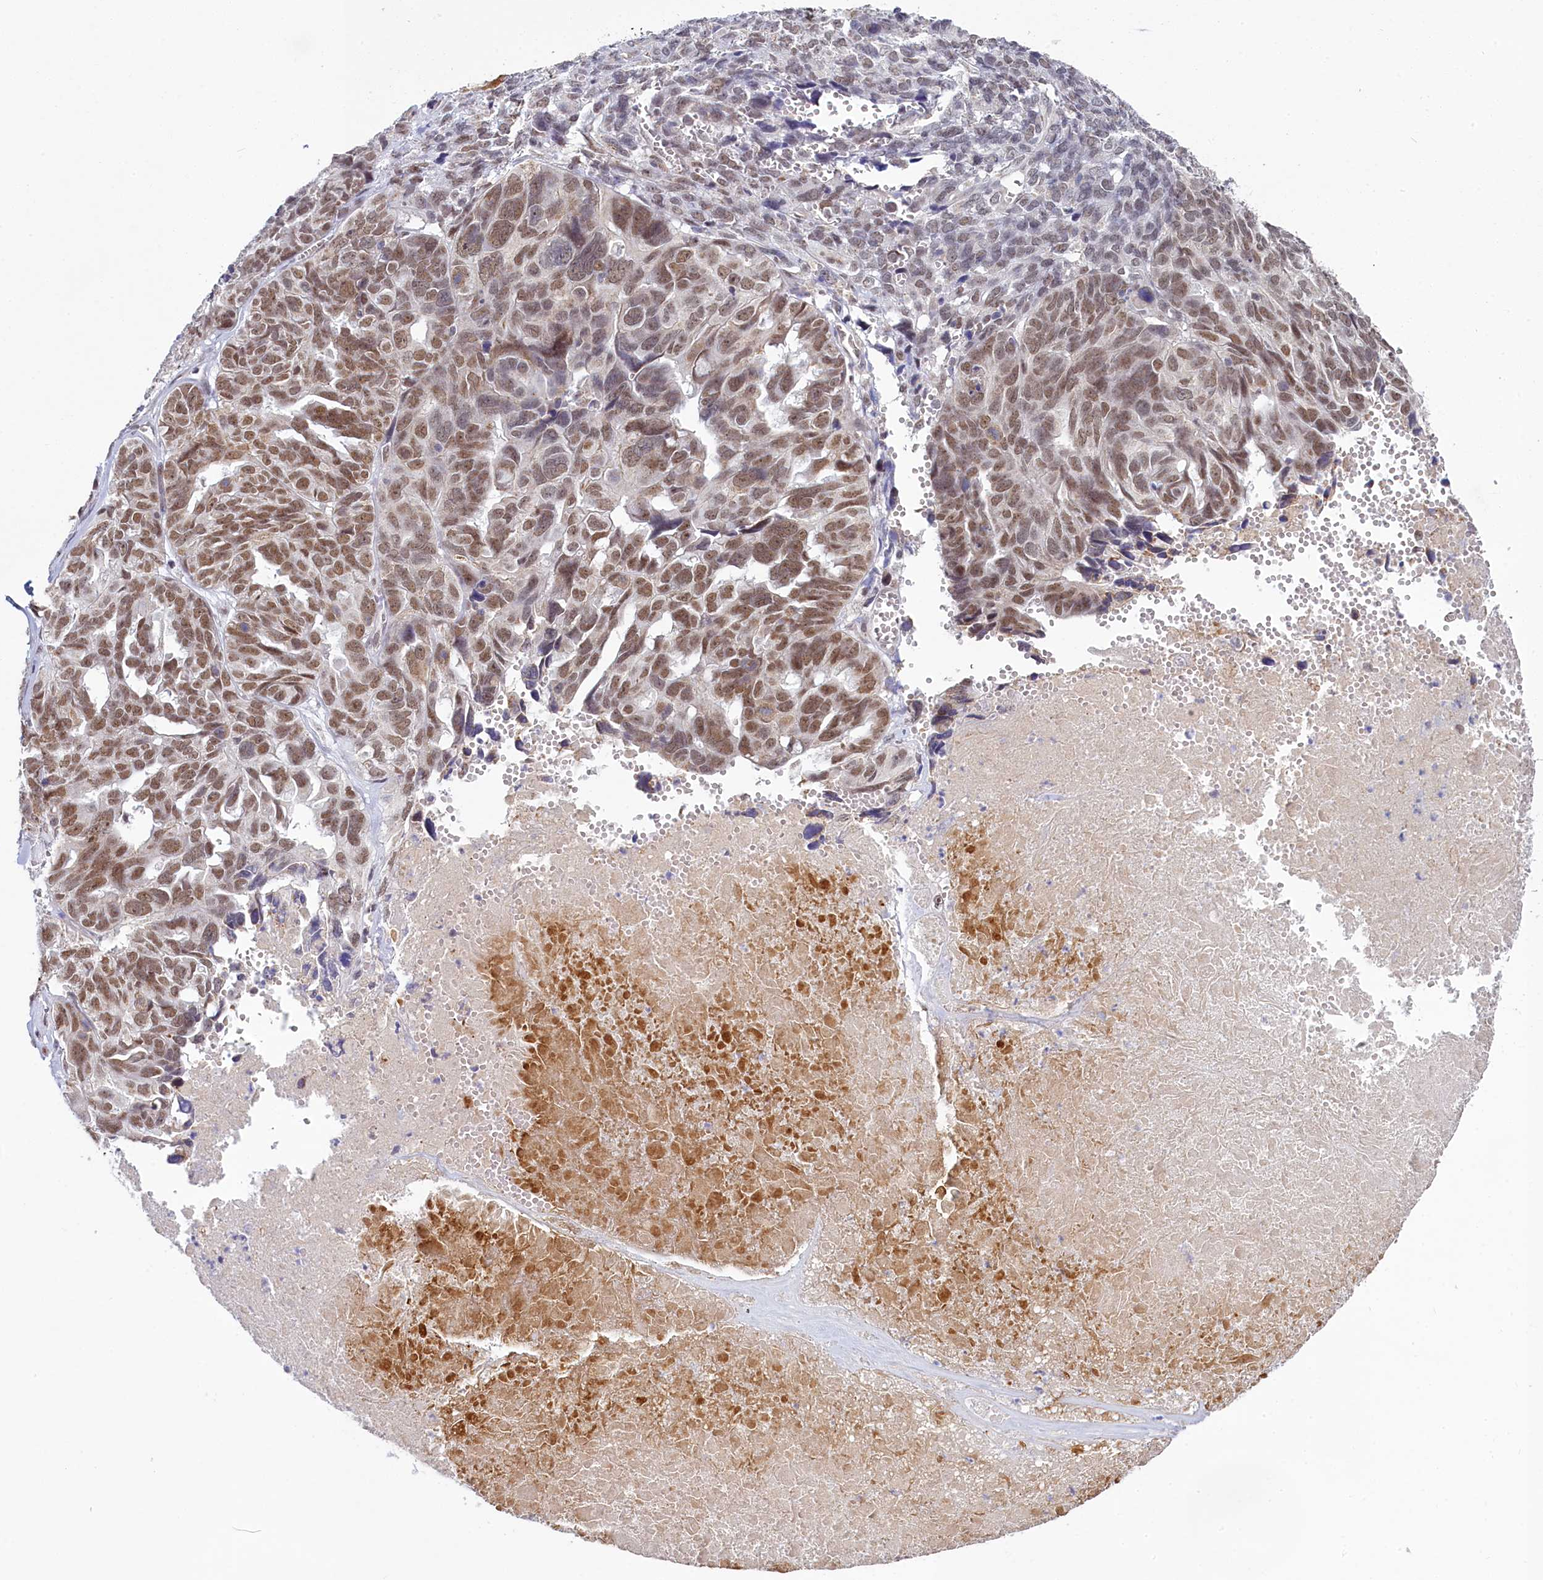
{"staining": {"intensity": "moderate", "quantity": ">75%", "location": "nuclear"}, "tissue": "ovarian cancer", "cell_type": "Tumor cells", "image_type": "cancer", "snomed": [{"axis": "morphology", "description": "Cystadenocarcinoma, serous, NOS"}, {"axis": "topography", "description": "Ovary"}], "caption": "Serous cystadenocarcinoma (ovarian) stained with DAB IHC displays medium levels of moderate nuclear expression in approximately >75% of tumor cells.", "gene": "PPHLN1", "patient": {"sex": "female", "age": 79}}